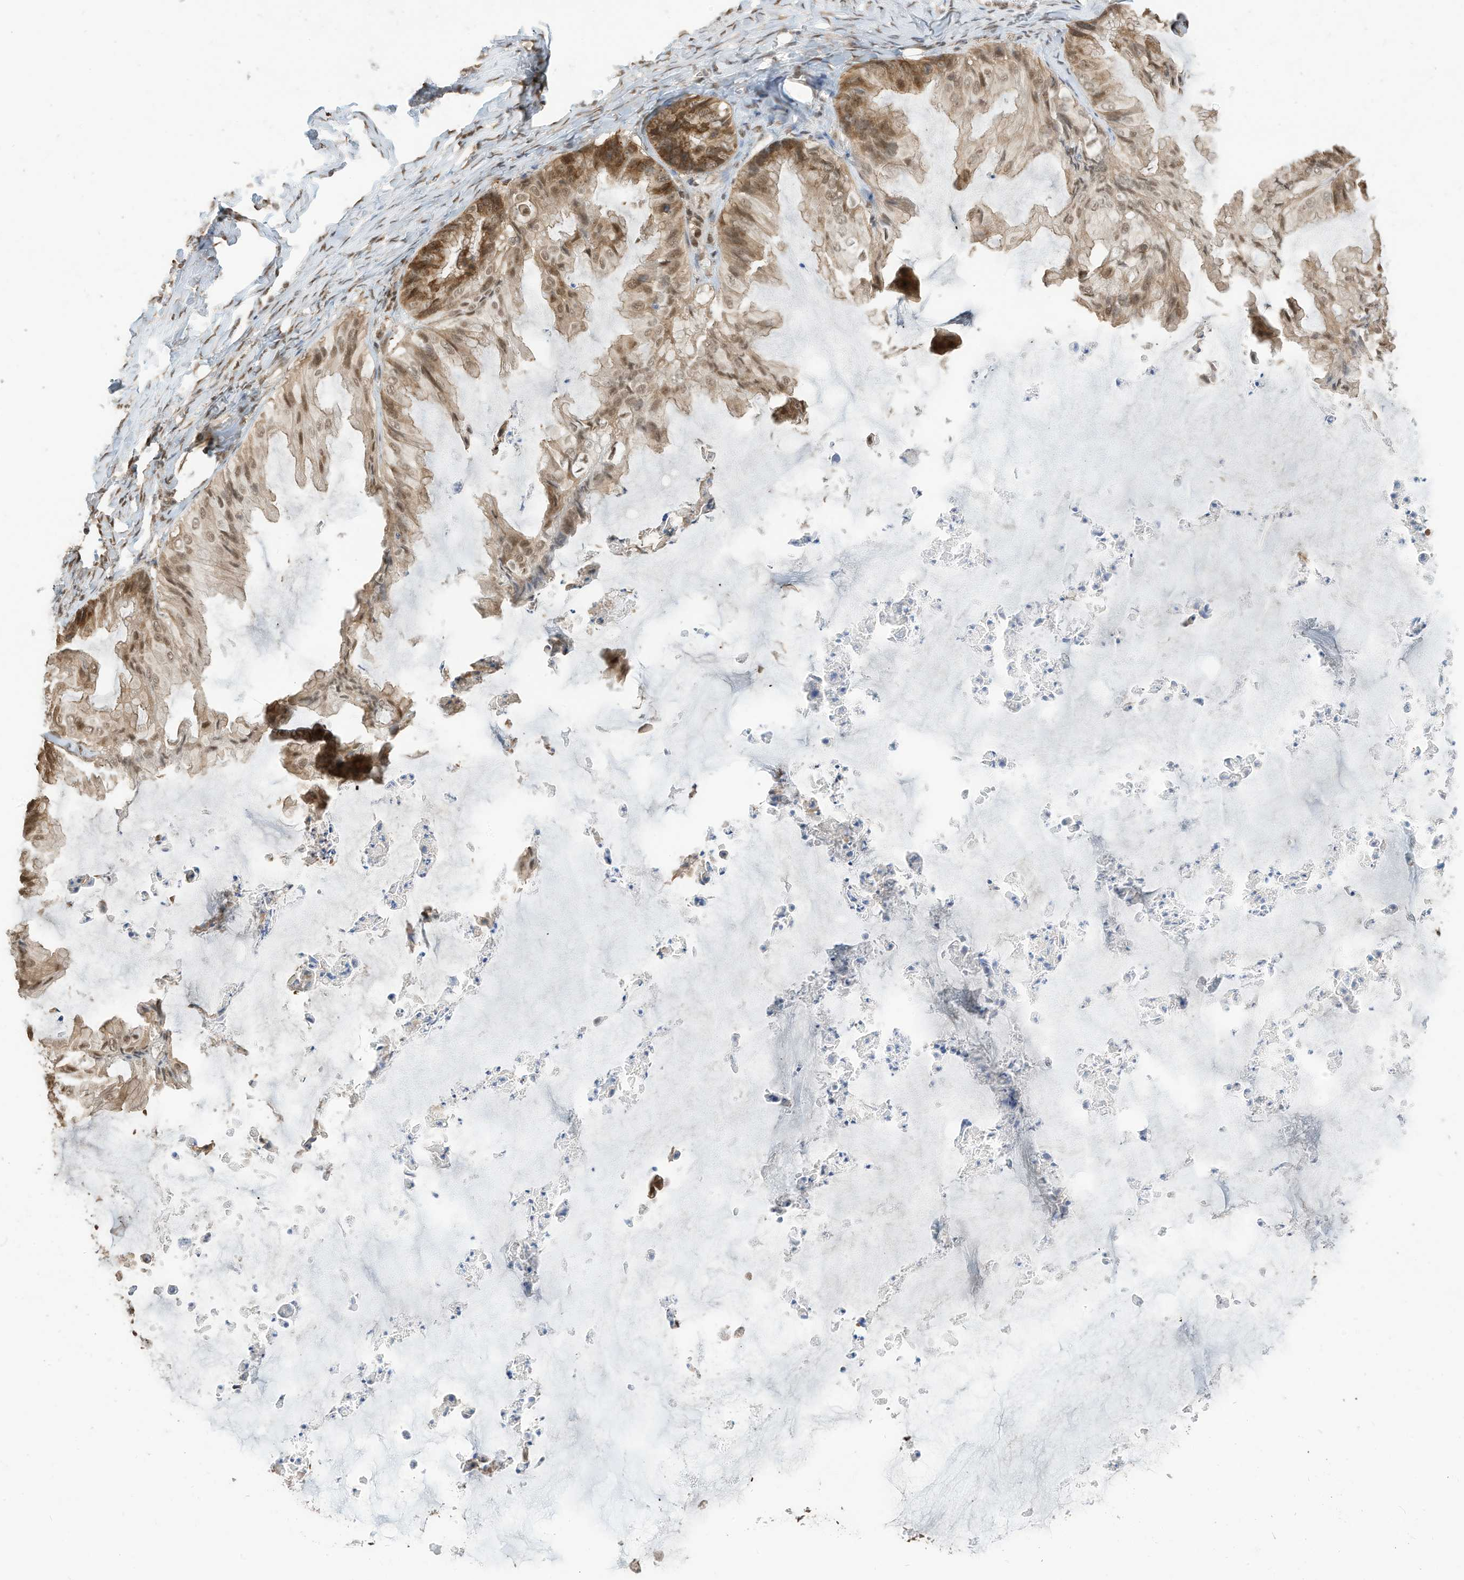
{"staining": {"intensity": "moderate", "quantity": ">75%", "location": "cytoplasmic/membranous,nuclear"}, "tissue": "ovarian cancer", "cell_type": "Tumor cells", "image_type": "cancer", "snomed": [{"axis": "morphology", "description": "Cystadenocarcinoma, mucinous, NOS"}, {"axis": "topography", "description": "Ovary"}], "caption": "Ovarian cancer (mucinous cystadenocarcinoma) was stained to show a protein in brown. There is medium levels of moderate cytoplasmic/membranous and nuclear staining in approximately >75% of tumor cells. (Brightfield microscopy of DAB IHC at high magnification).", "gene": "ZNF195", "patient": {"sex": "female", "age": 71}}